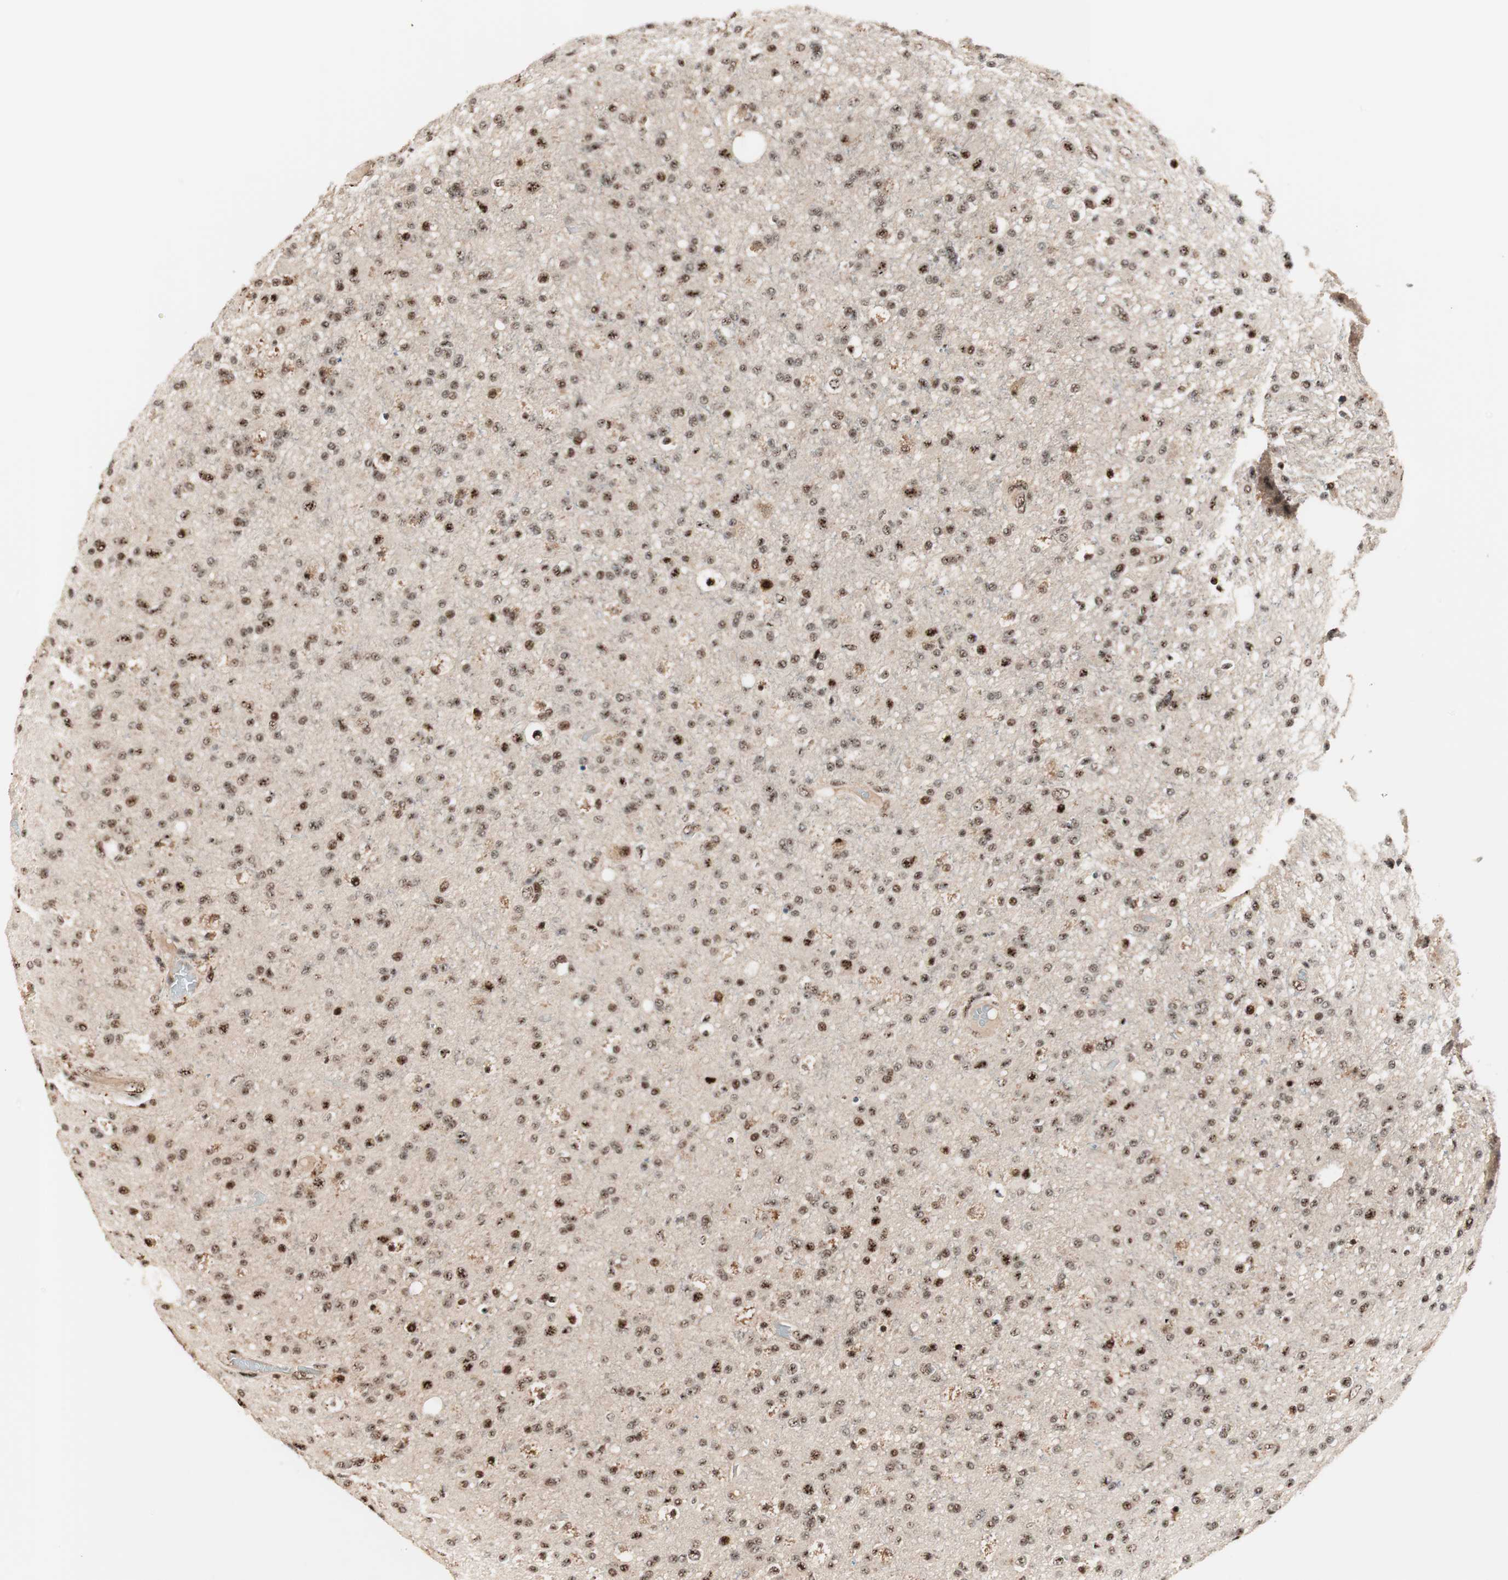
{"staining": {"intensity": "moderate", "quantity": "25%-75%", "location": "nuclear"}, "tissue": "glioma", "cell_type": "Tumor cells", "image_type": "cancer", "snomed": [{"axis": "morphology", "description": "Glioma, malignant, High grade"}, {"axis": "topography", "description": "Brain"}], "caption": "Human glioma stained for a protein (brown) demonstrates moderate nuclear positive positivity in about 25%-75% of tumor cells.", "gene": "NR5A2", "patient": {"sex": "male", "age": 33}}